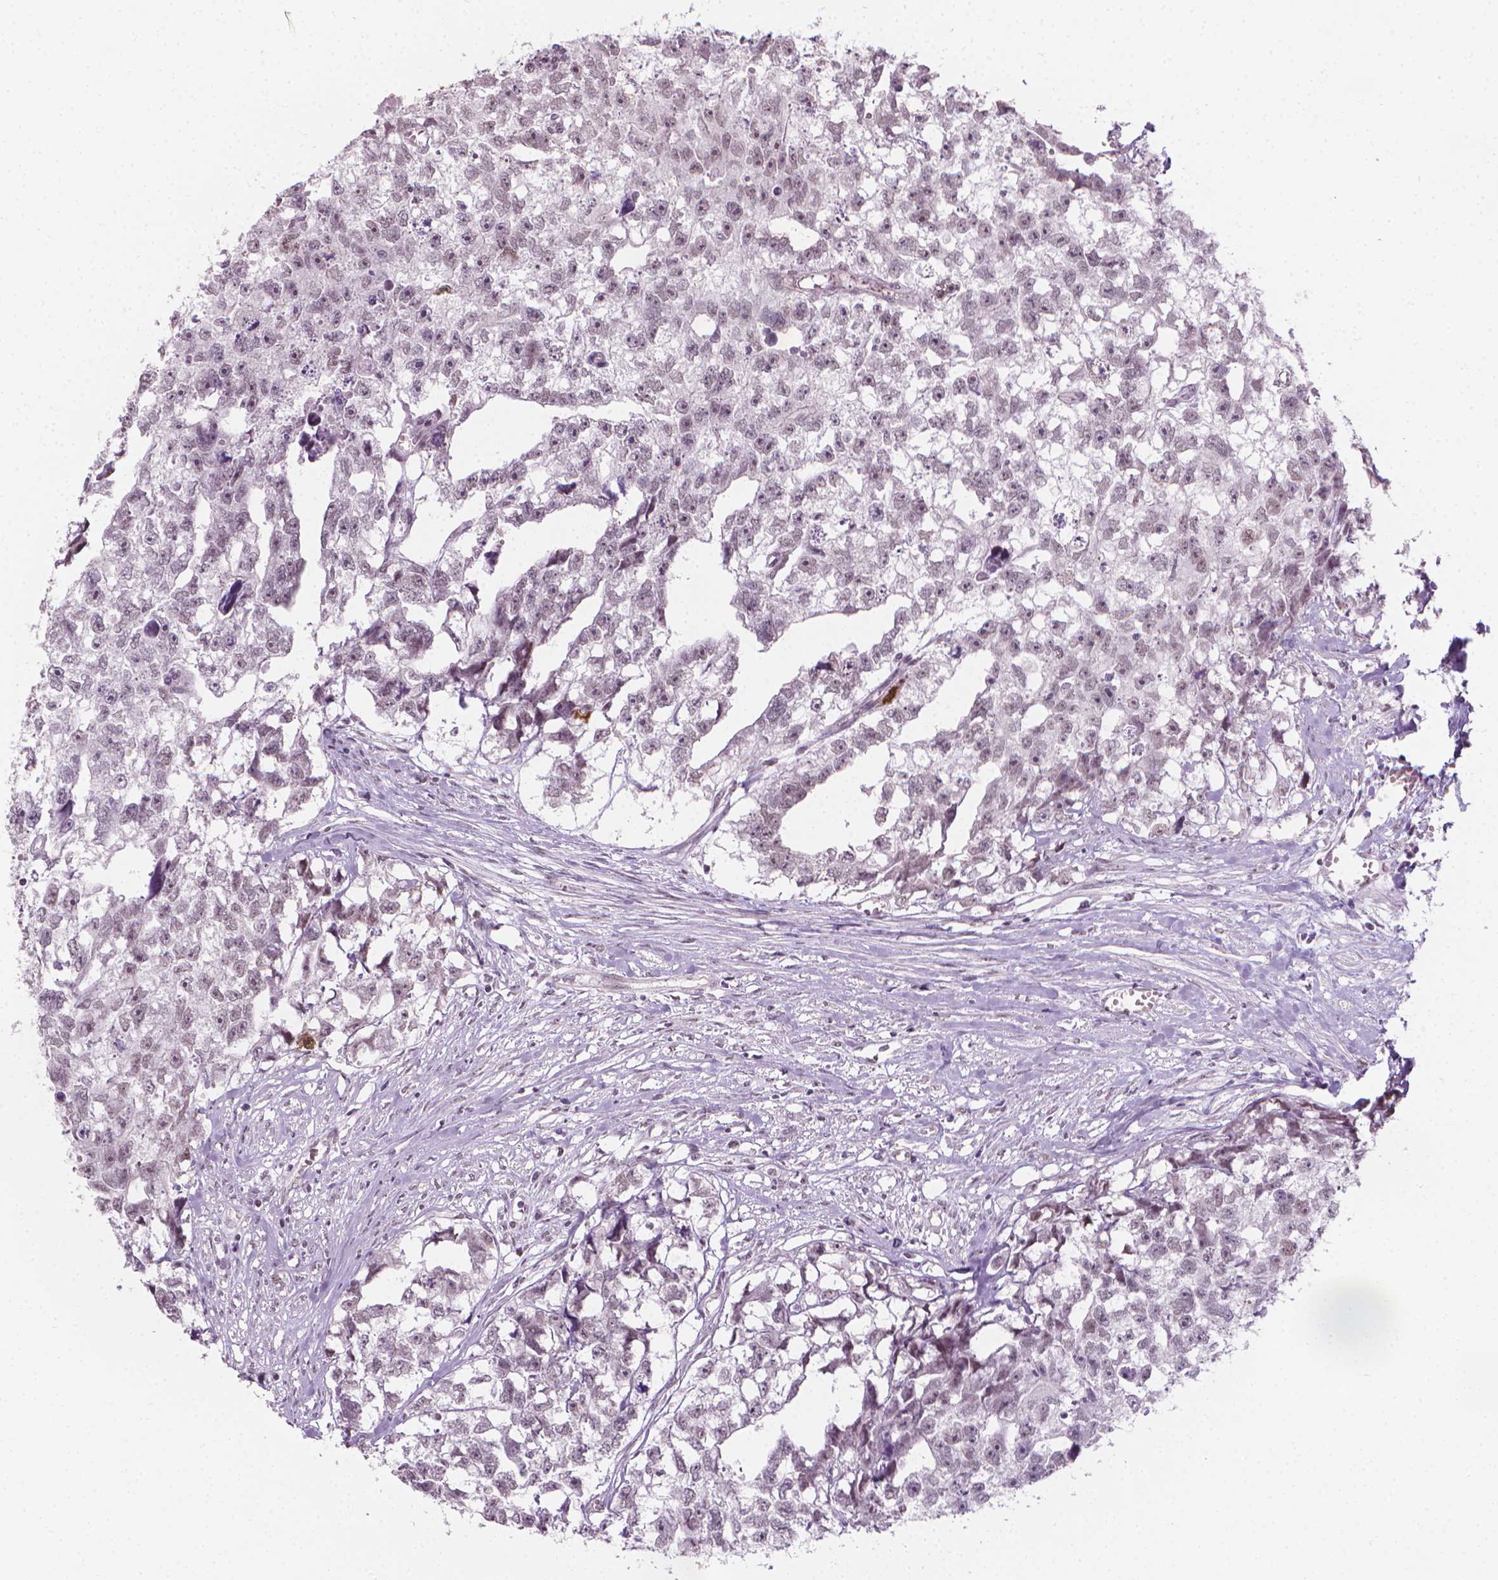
{"staining": {"intensity": "weak", "quantity": "<25%", "location": "nuclear"}, "tissue": "testis cancer", "cell_type": "Tumor cells", "image_type": "cancer", "snomed": [{"axis": "morphology", "description": "Carcinoma, Embryonal, NOS"}, {"axis": "morphology", "description": "Teratoma, malignant, NOS"}, {"axis": "topography", "description": "Testis"}], "caption": "The micrograph reveals no staining of tumor cells in testis teratoma (malignant).", "gene": "CDKN1C", "patient": {"sex": "male", "age": 44}}